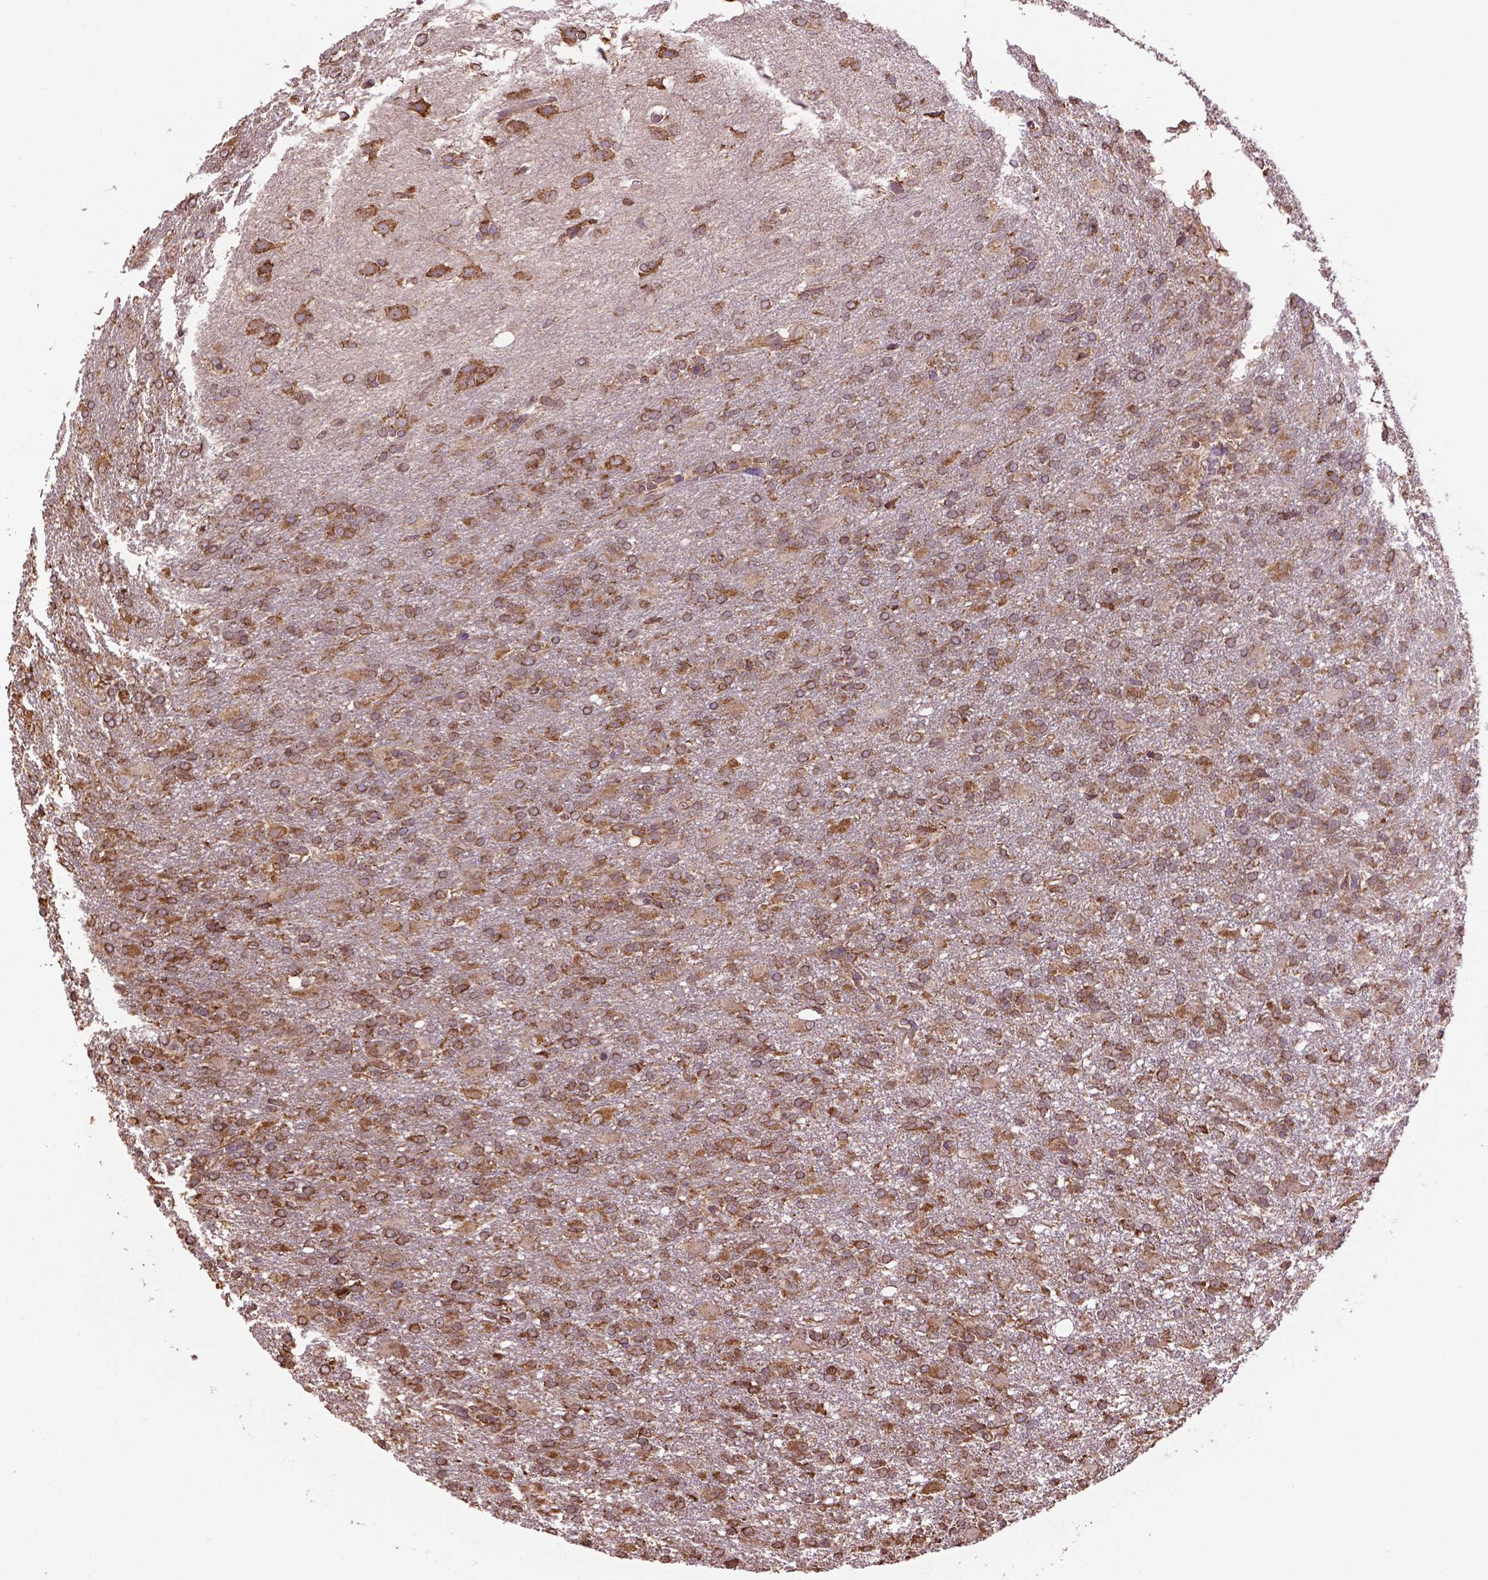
{"staining": {"intensity": "moderate", "quantity": ">75%", "location": "cytoplasmic/membranous"}, "tissue": "glioma", "cell_type": "Tumor cells", "image_type": "cancer", "snomed": [{"axis": "morphology", "description": "Glioma, malignant, High grade"}, {"axis": "topography", "description": "Brain"}], "caption": "A histopathology image of malignant glioma (high-grade) stained for a protein shows moderate cytoplasmic/membranous brown staining in tumor cells. (IHC, brightfield microscopy, high magnification).", "gene": "PPP2R5E", "patient": {"sex": "male", "age": 68}}